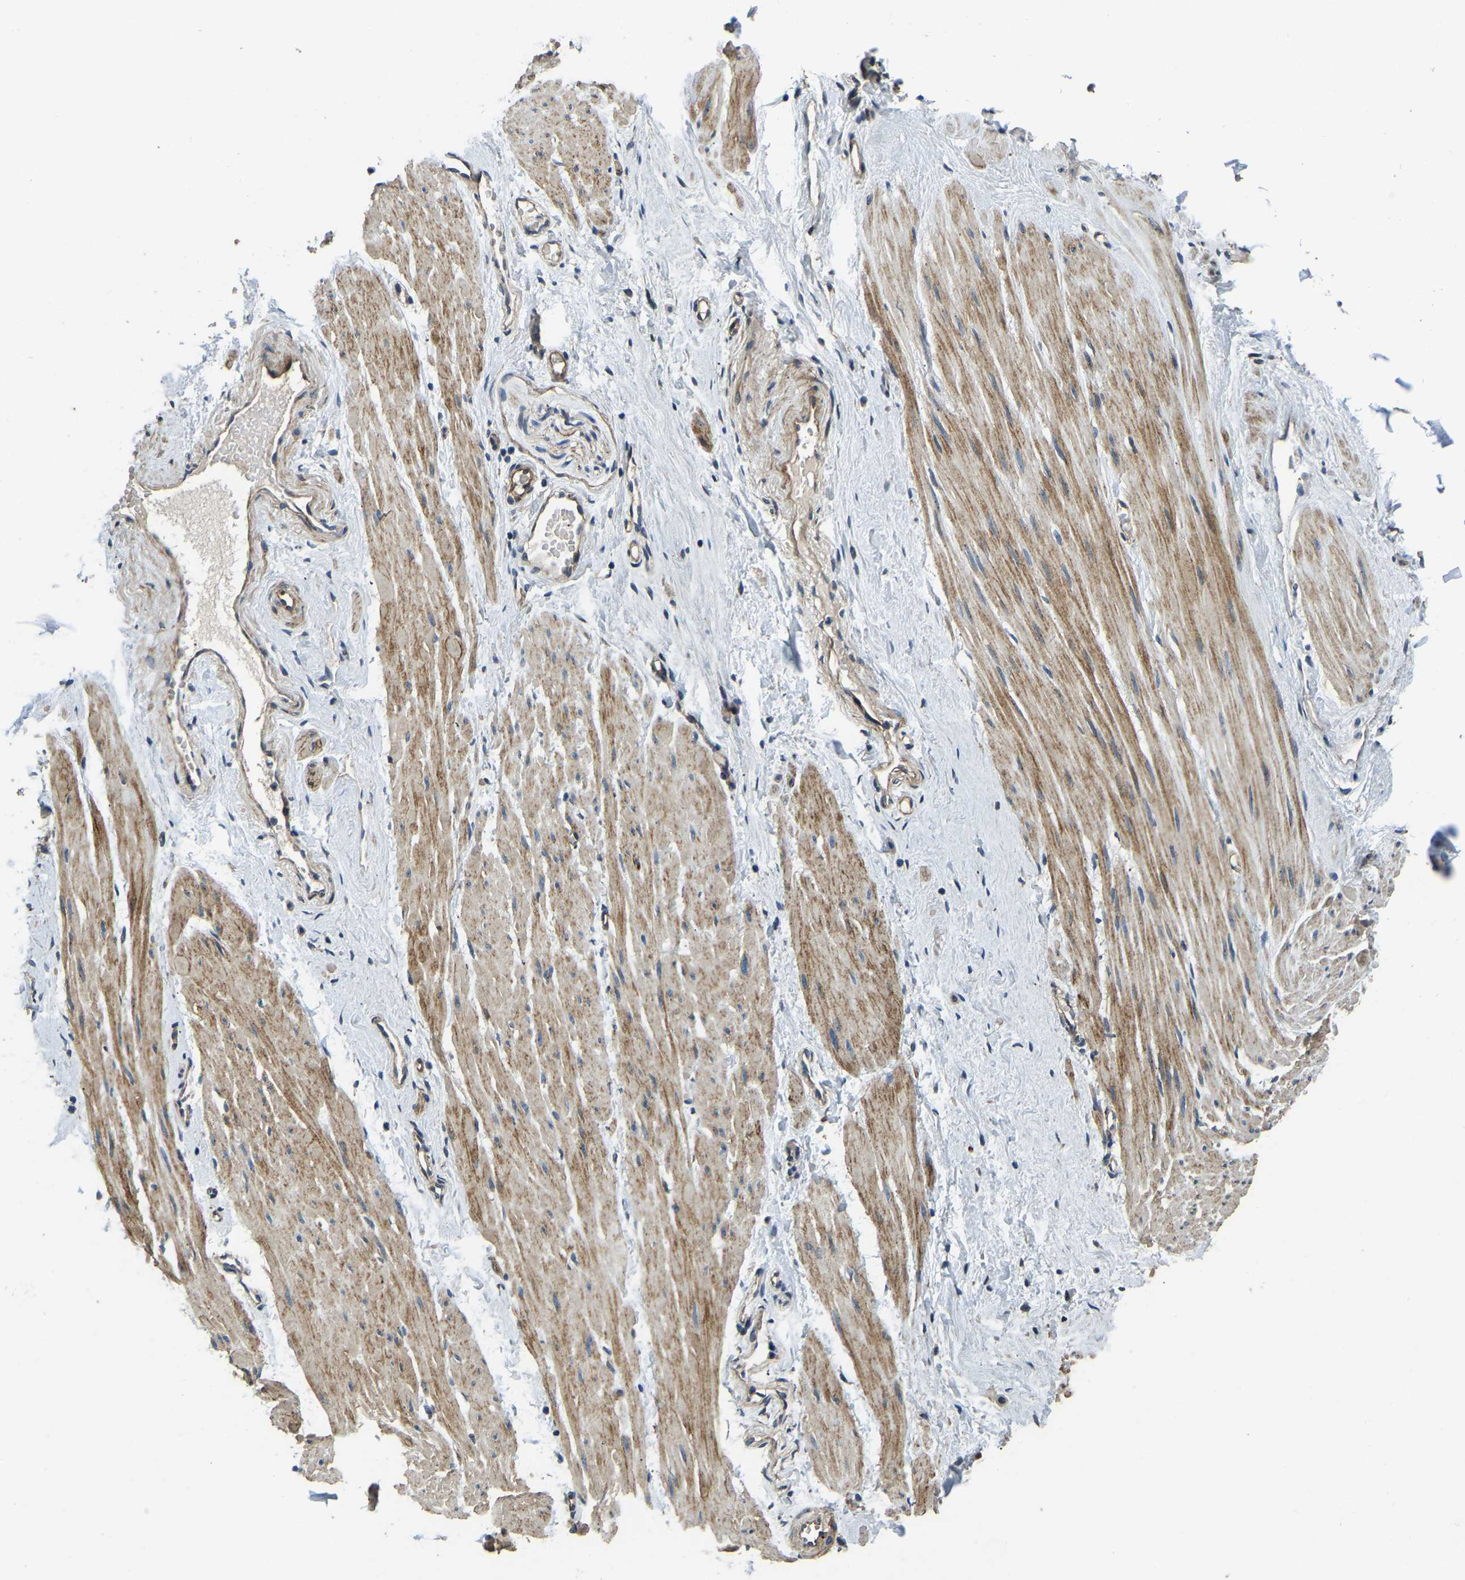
{"staining": {"intensity": "moderate", "quantity": ">75%", "location": "cytoplasmic/membranous"}, "tissue": "adipose tissue", "cell_type": "Adipocytes", "image_type": "normal", "snomed": [{"axis": "morphology", "description": "Normal tissue, NOS"}, {"axis": "topography", "description": "Soft tissue"}, {"axis": "topography", "description": "Vascular tissue"}], "caption": "The histopathology image exhibits staining of benign adipose tissue, revealing moderate cytoplasmic/membranous protein staining (brown color) within adipocytes.", "gene": "RNF39", "patient": {"sex": "female", "age": 35}}